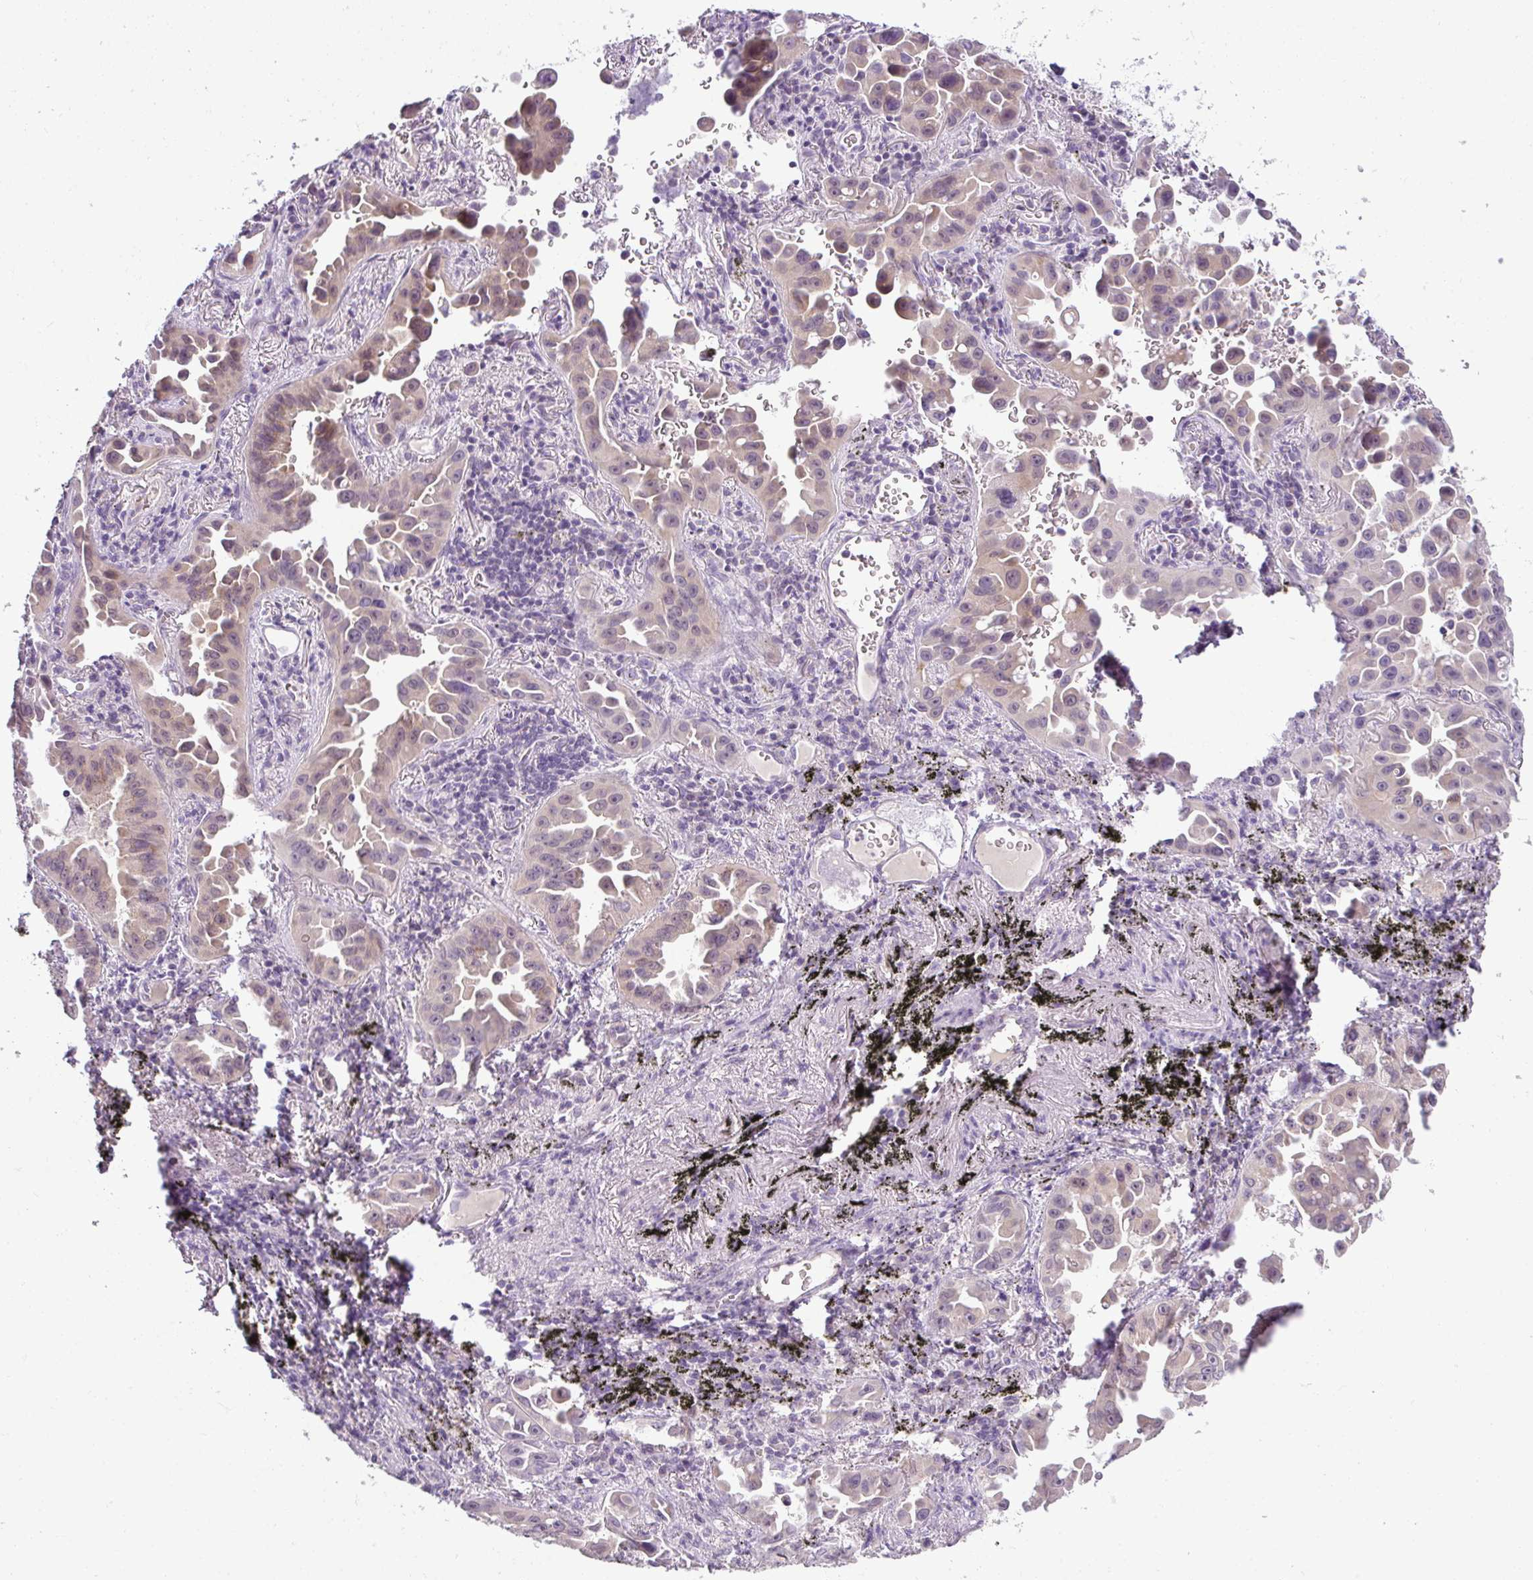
{"staining": {"intensity": "weak", "quantity": "<25%", "location": "cytoplasmic/membranous,nuclear"}, "tissue": "lung cancer", "cell_type": "Tumor cells", "image_type": "cancer", "snomed": [{"axis": "morphology", "description": "Adenocarcinoma, NOS"}, {"axis": "topography", "description": "Lung"}], "caption": "A photomicrograph of human lung cancer is negative for staining in tumor cells.", "gene": "CMPK1", "patient": {"sex": "male", "age": 68}}